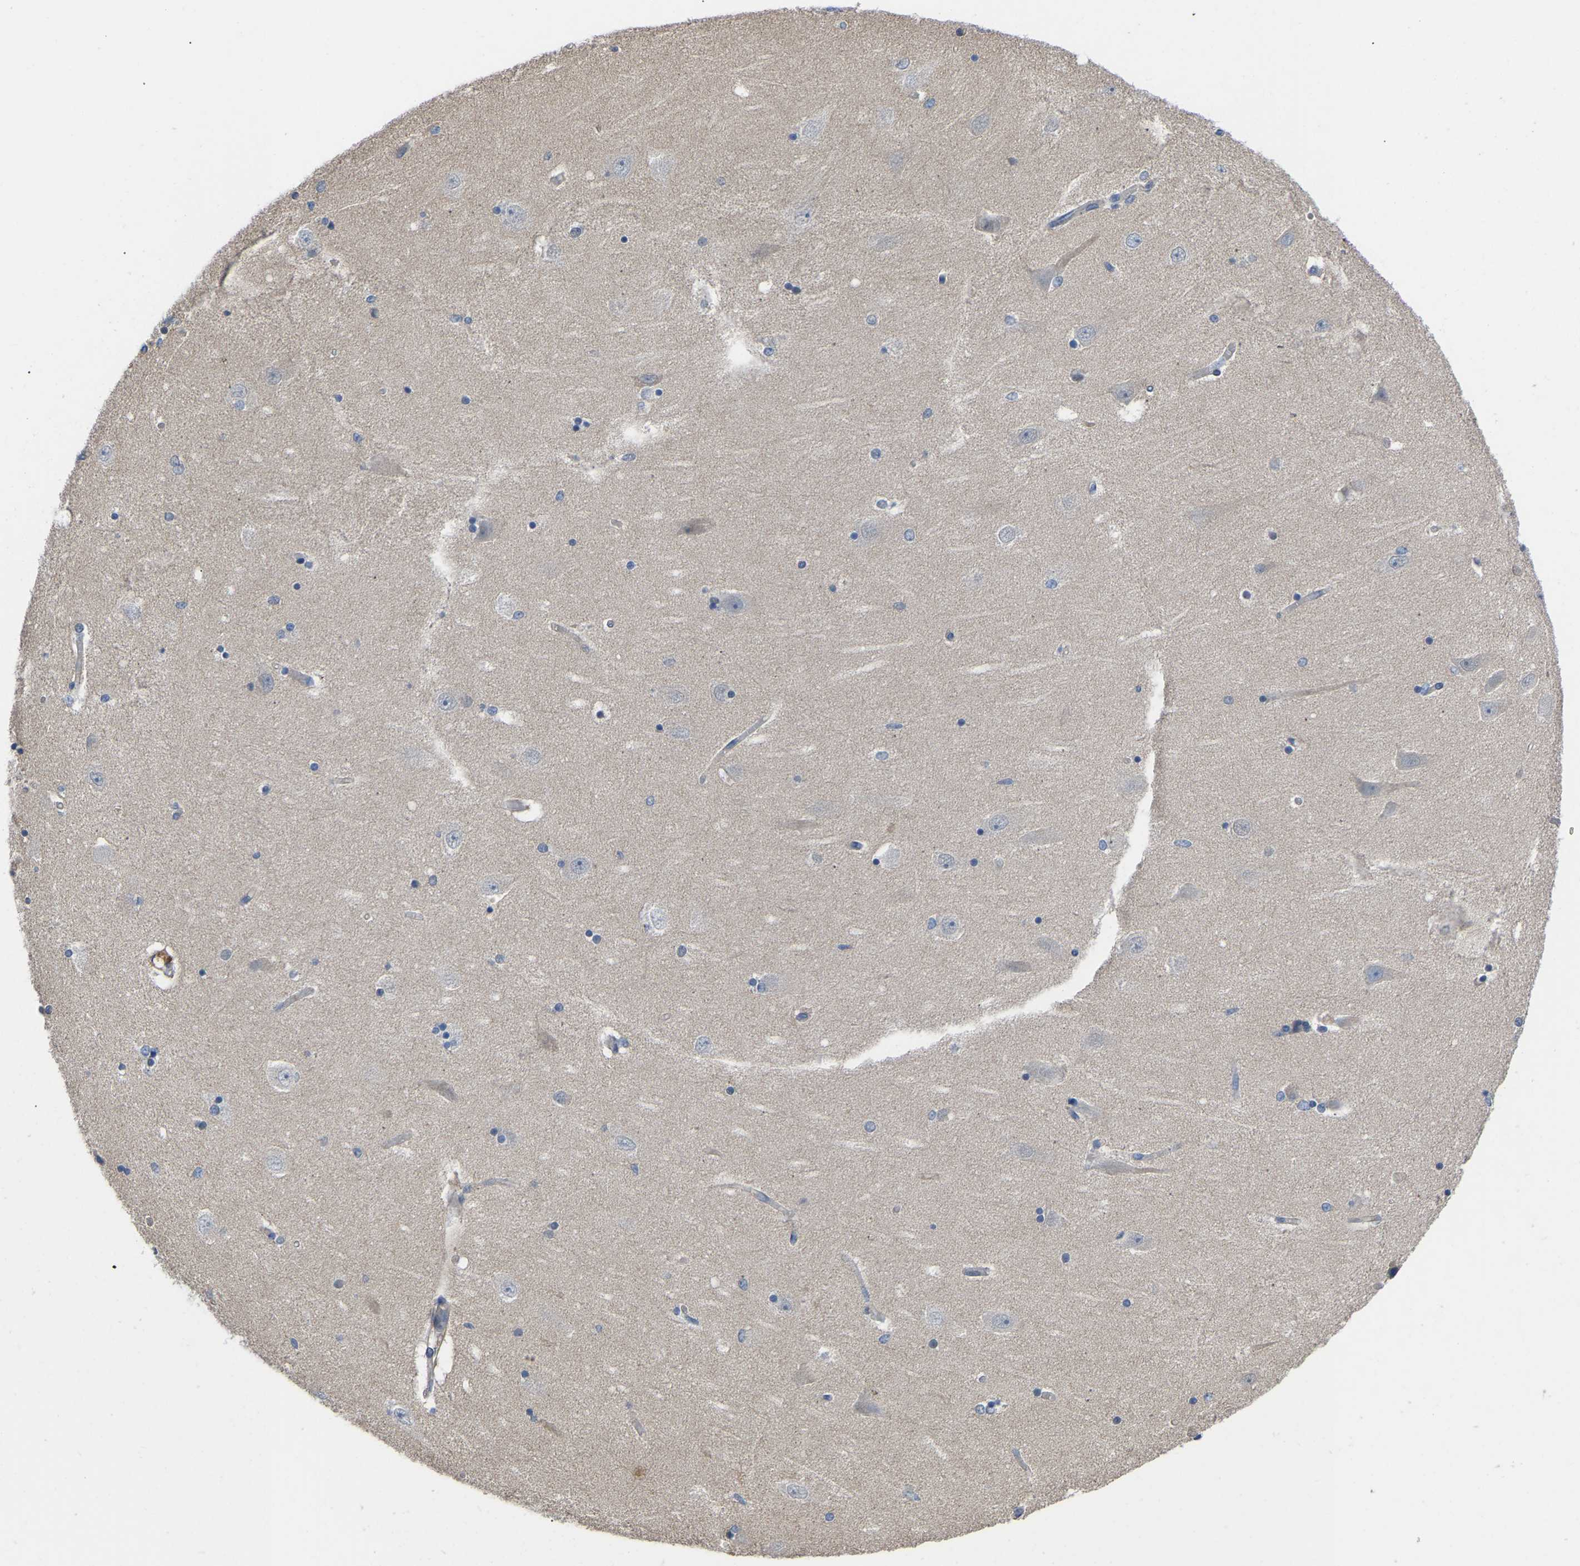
{"staining": {"intensity": "negative", "quantity": "none", "location": "none"}, "tissue": "hippocampus", "cell_type": "Glial cells", "image_type": "normal", "snomed": [{"axis": "morphology", "description": "Normal tissue, NOS"}, {"axis": "topography", "description": "Hippocampus"}], "caption": "Immunohistochemistry (IHC) histopathology image of benign hippocampus: human hippocampus stained with DAB shows no significant protein positivity in glial cells. (Stains: DAB (3,3'-diaminobenzidine) immunohistochemistry with hematoxylin counter stain, Microscopy: brightfield microscopy at high magnification).", "gene": "ZNF449", "patient": {"sex": "female", "age": 54}}